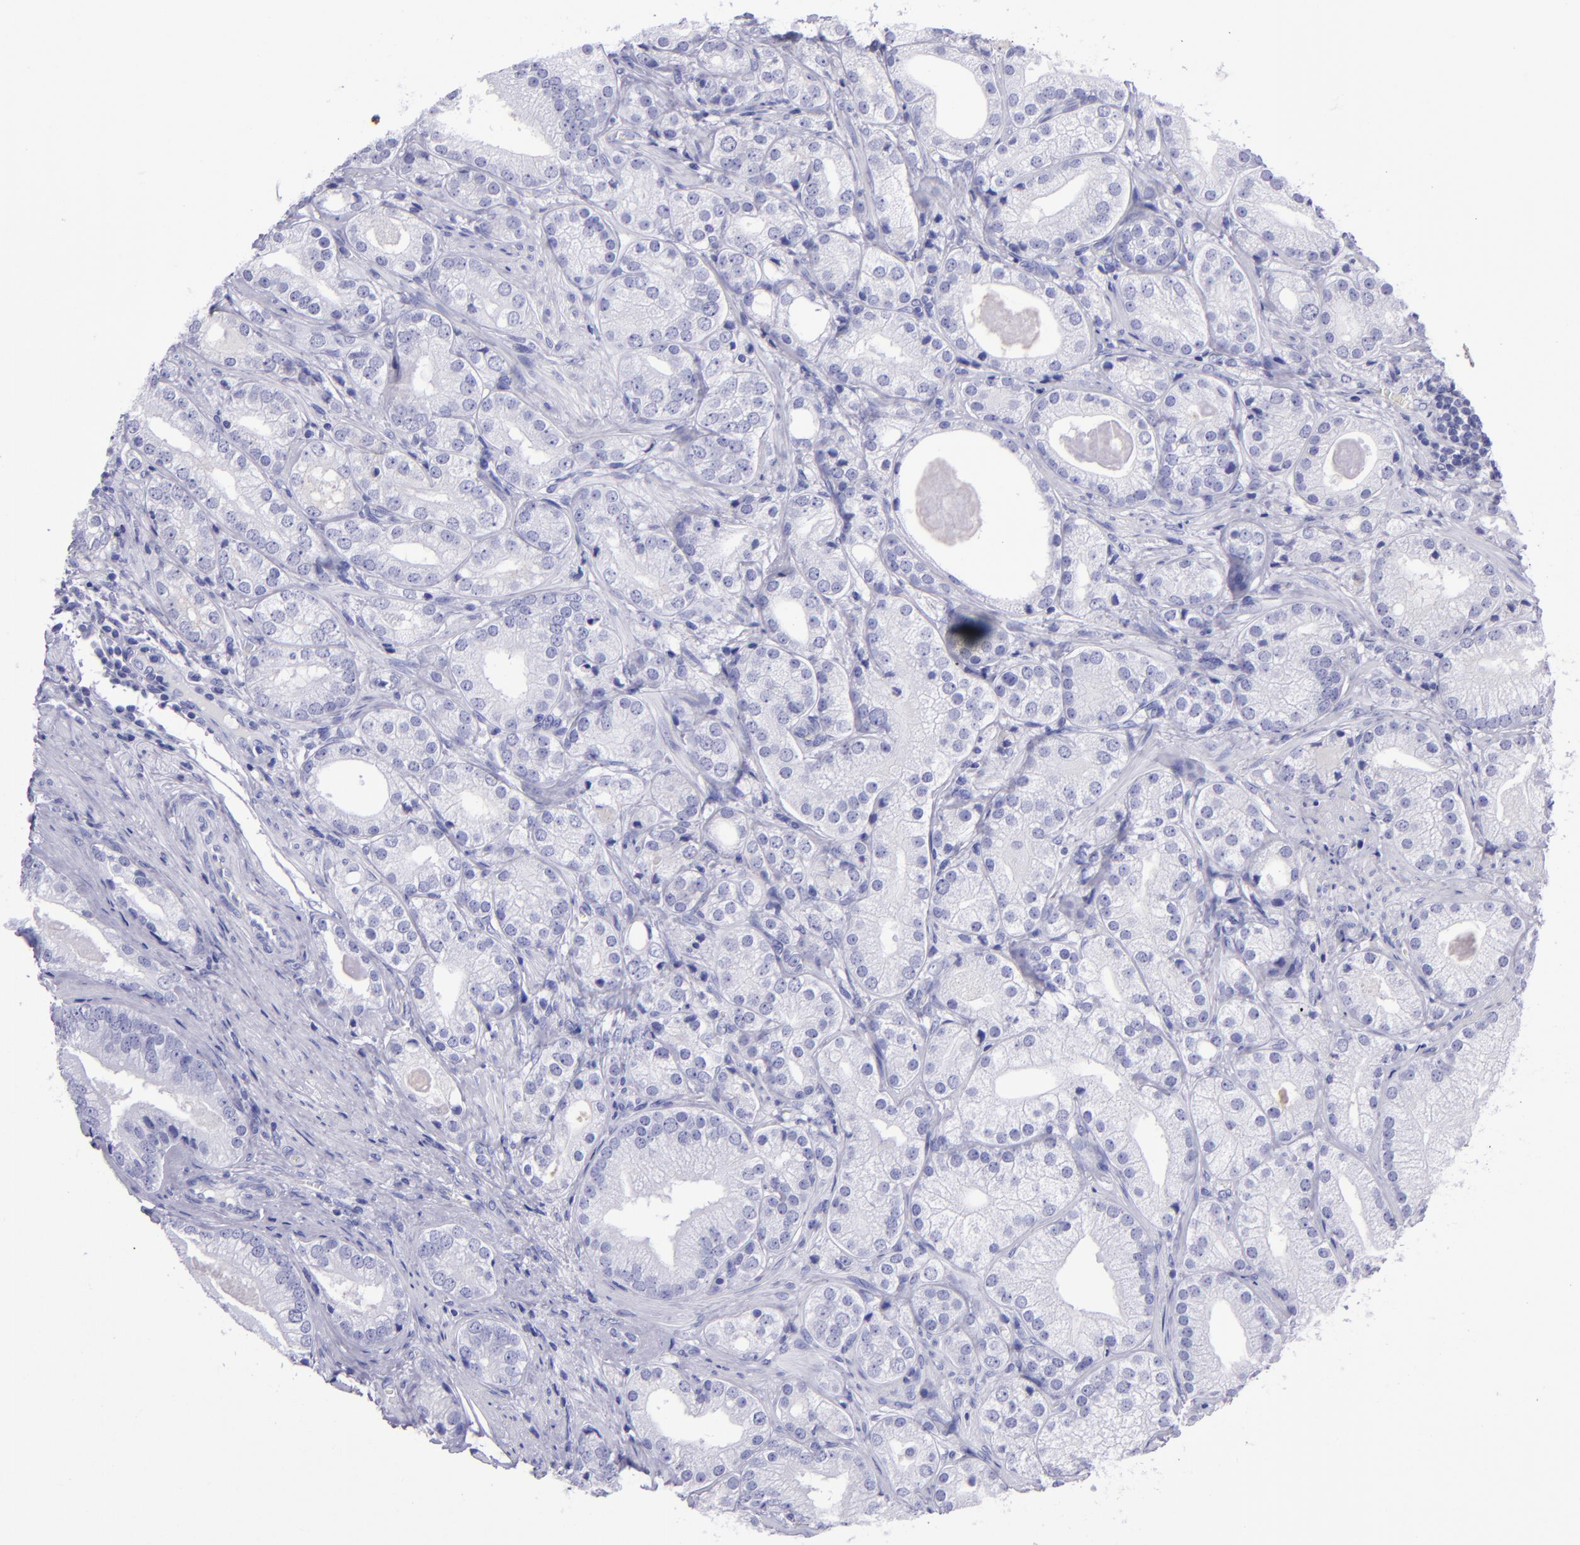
{"staining": {"intensity": "negative", "quantity": "none", "location": "none"}, "tissue": "prostate cancer", "cell_type": "Tumor cells", "image_type": "cancer", "snomed": [{"axis": "morphology", "description": "Adenocarcinoma, Low grade"}, {"axis": "topography", "description": "Prostate"}], "caption": "This is an immunohistochemistry (IHC) histopathology image of human prostate adenocarcinoma (low-grade). There is no positivity in tumor cells.", "gene": "TYRP1", "patient": {"sex": "male", "age": 69}}